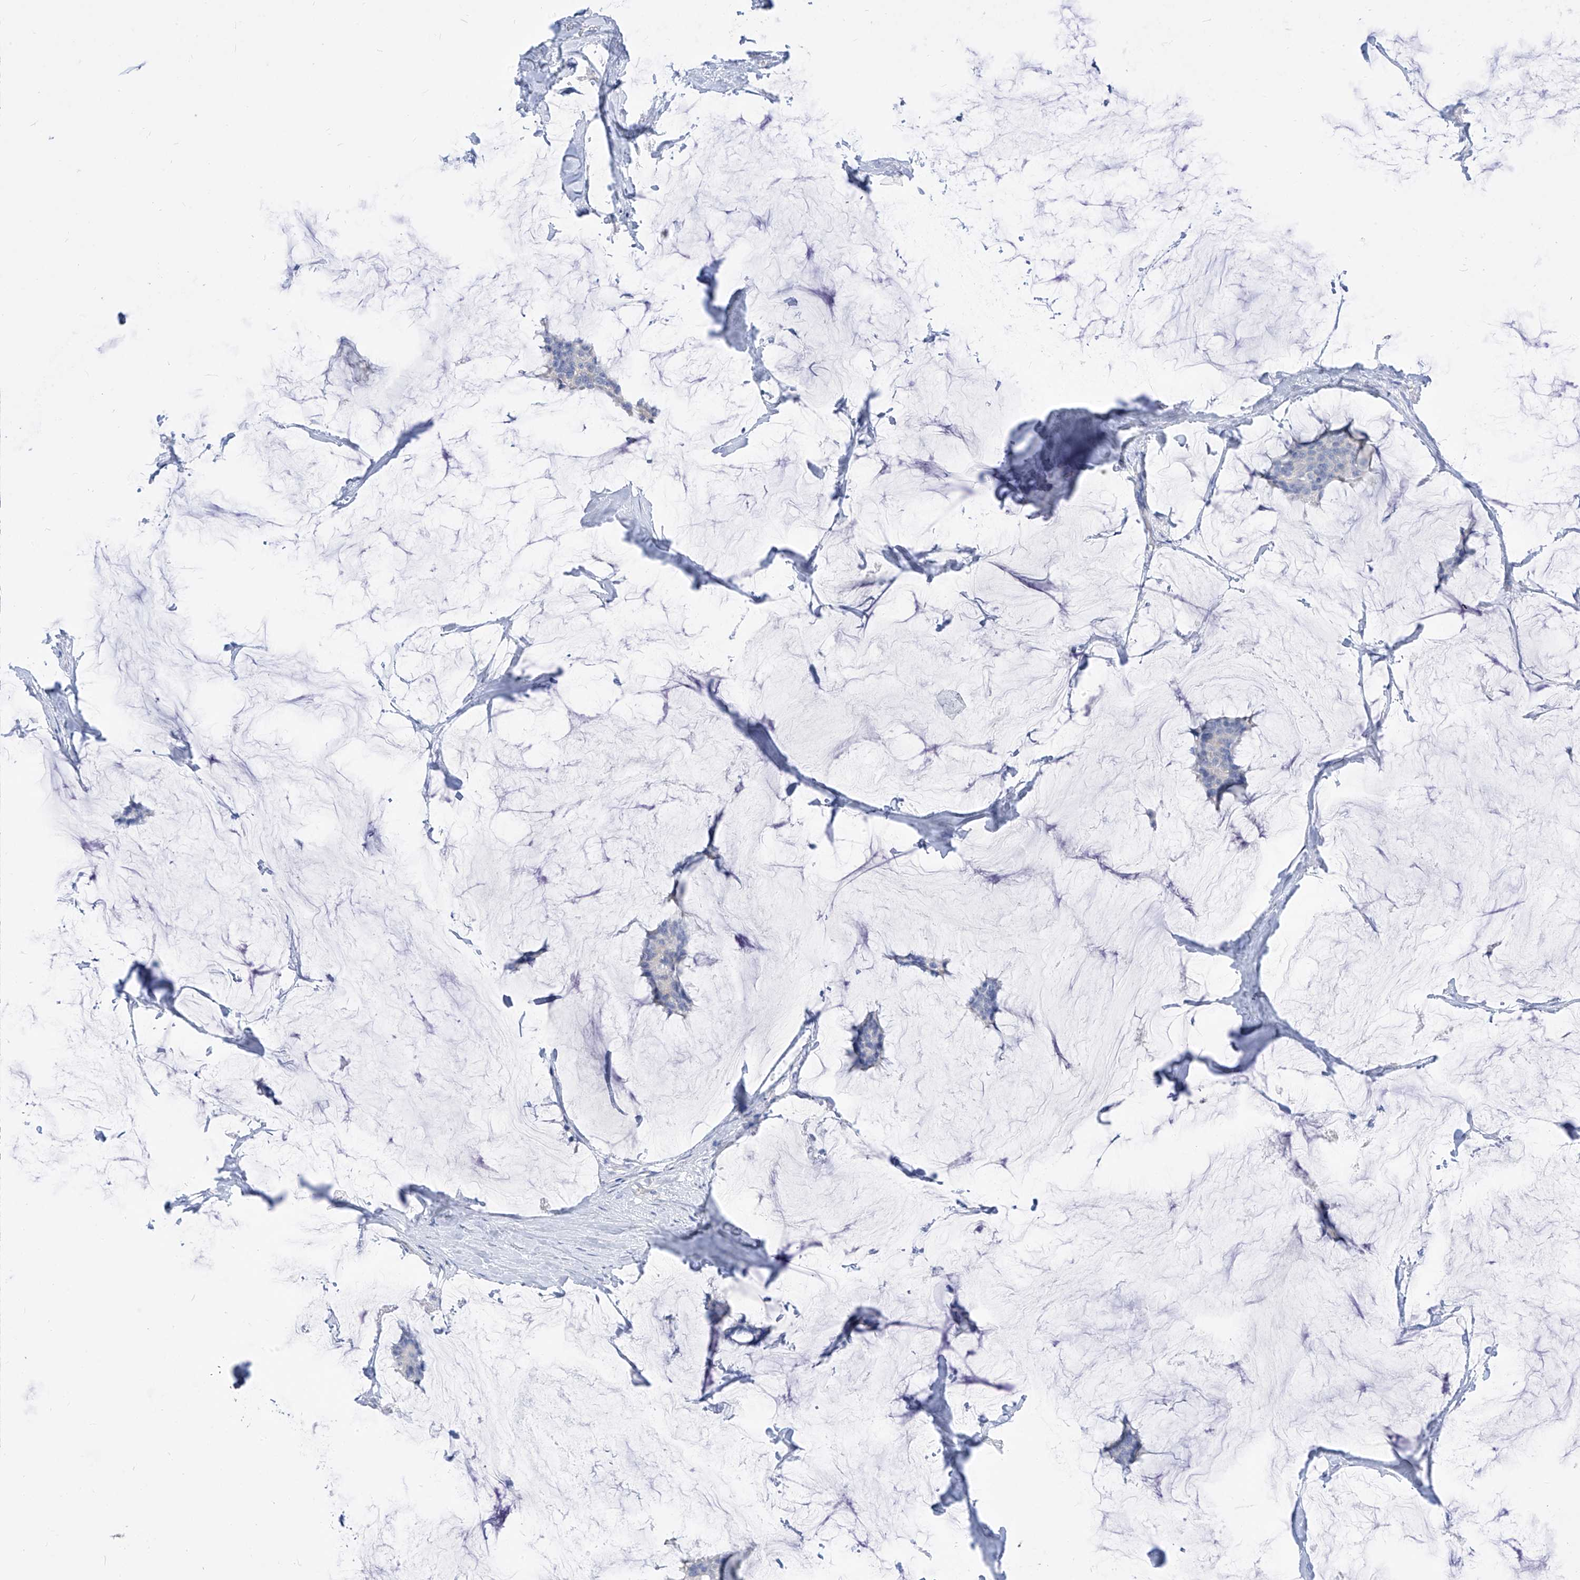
{"staining": {"intensity": "negative", "quantity": "none", "location": "none"}, "tissue": "breast cancer", "cell_type": "Tumor cells", "image_type": "cancer", "snomed": [{"axis": "morphology", "description": "Duct carcinoma"}, {"axis": "topography", "description": "Breast"}], "caption": "This is an IHC image of intraductal carcinoma (breast). There is no expression in tumor cells.", "gene": "ZZEF1", "patient": {"sex": "female", "age": 93}}